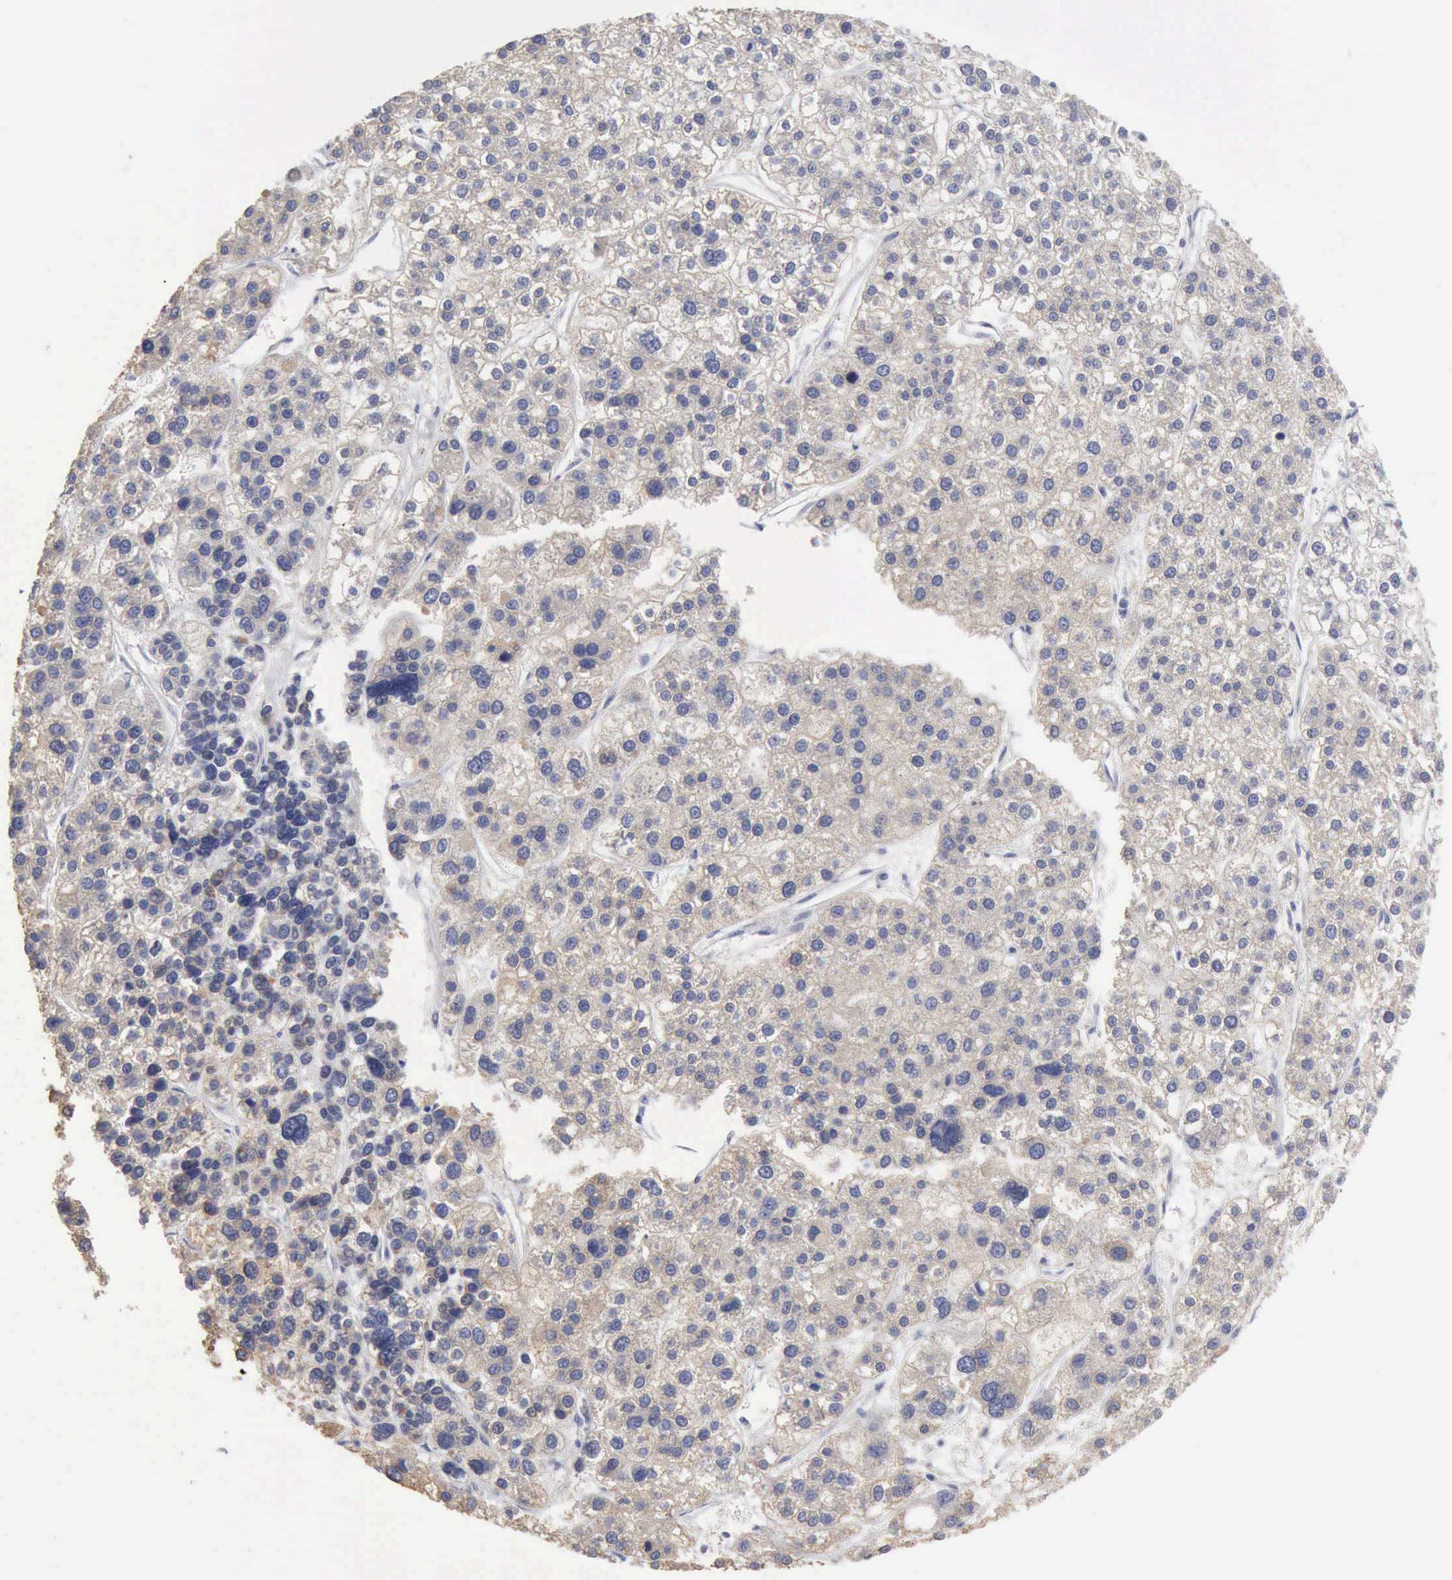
{"staining": {"intensity": "negative", "quantity": "none", "location": "none"}, "tissue": "liver cancer", "cell_type": "Tumor cells", "image_type": "cancer", "snomed": [{"axis": "morphology", "description": "Carcinoma, Hepatocellular, NOS"}, {"axis": "topography", "description": "Liver"}], "caption": "This is a image of IHC staining of hepatocellular carcinoma (liver), which shows no expression in tumor cells. (Immunohistochemistry (ihc), brightfield microscopy, high magnification).", "gene": "TXLNG", "patient": {"sex": "female", "age": 85}}